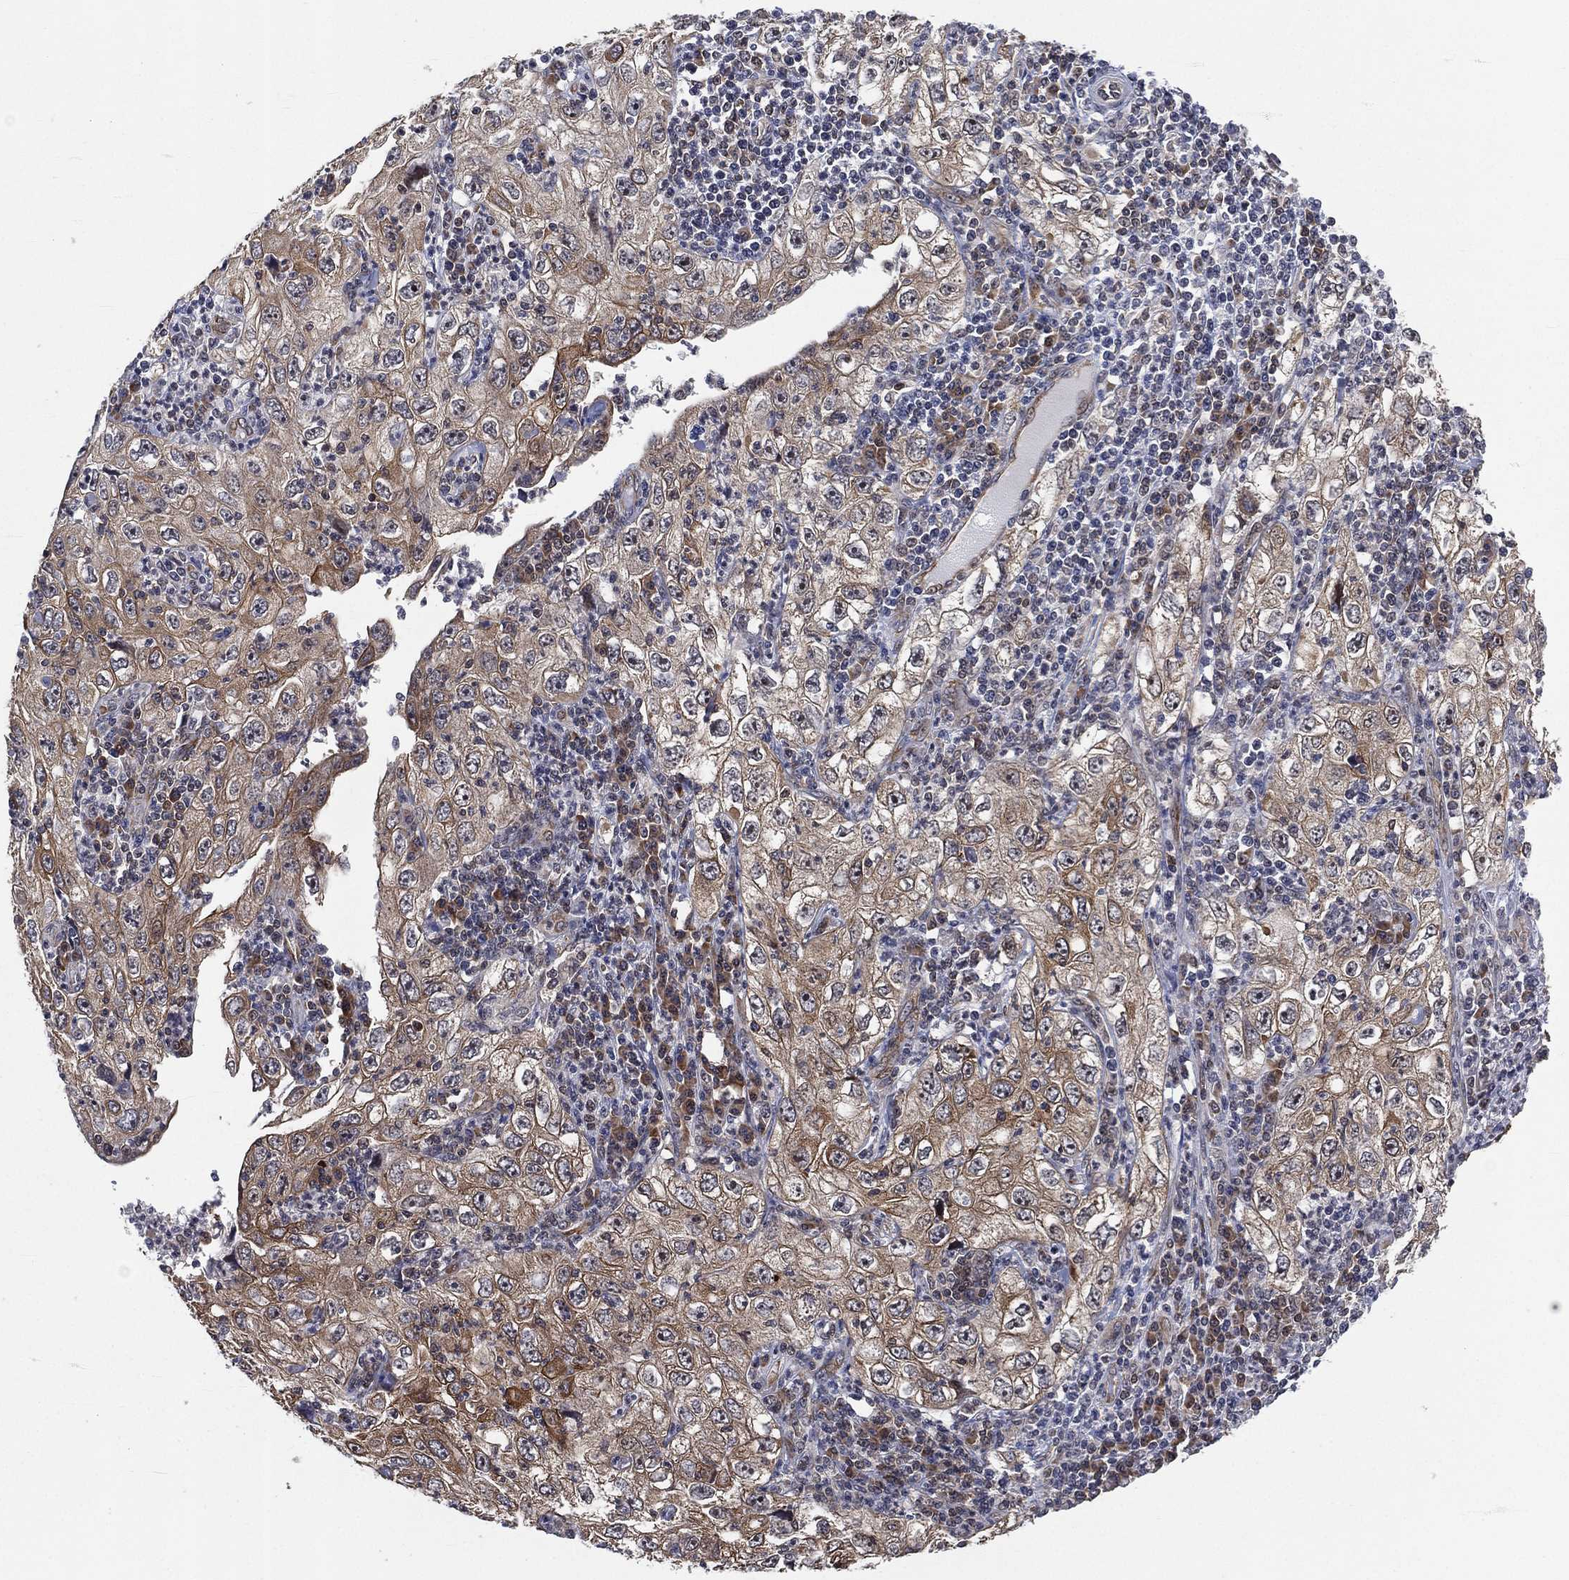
{"staining": {"intensity": "moderate", "quantity": ">75%", "location": "cytoplasmic/membranous"}, "tissue": "cervical cancer", "cell_type": "Tumor cells", "image_type": "cancer", "snomed": [{"axis": "morphology", "description": "Squamous cell carcinoma, NOS"}, {"axis": "topography", "description": "Cervix"}], "caption": "IHC histopathology image of neoplastic tissue: human cervical cancer (squamous cell carcinoma) stained using immunohistochemistry reveals medium levels of moderate protein expression localized specifically in the cytoplasmic/membranous of tumor cells, appearing as a cytoplasmic/membranous brown color.", "gene": "TMCO1", "patient": {"sex": "female", "age": 24}}